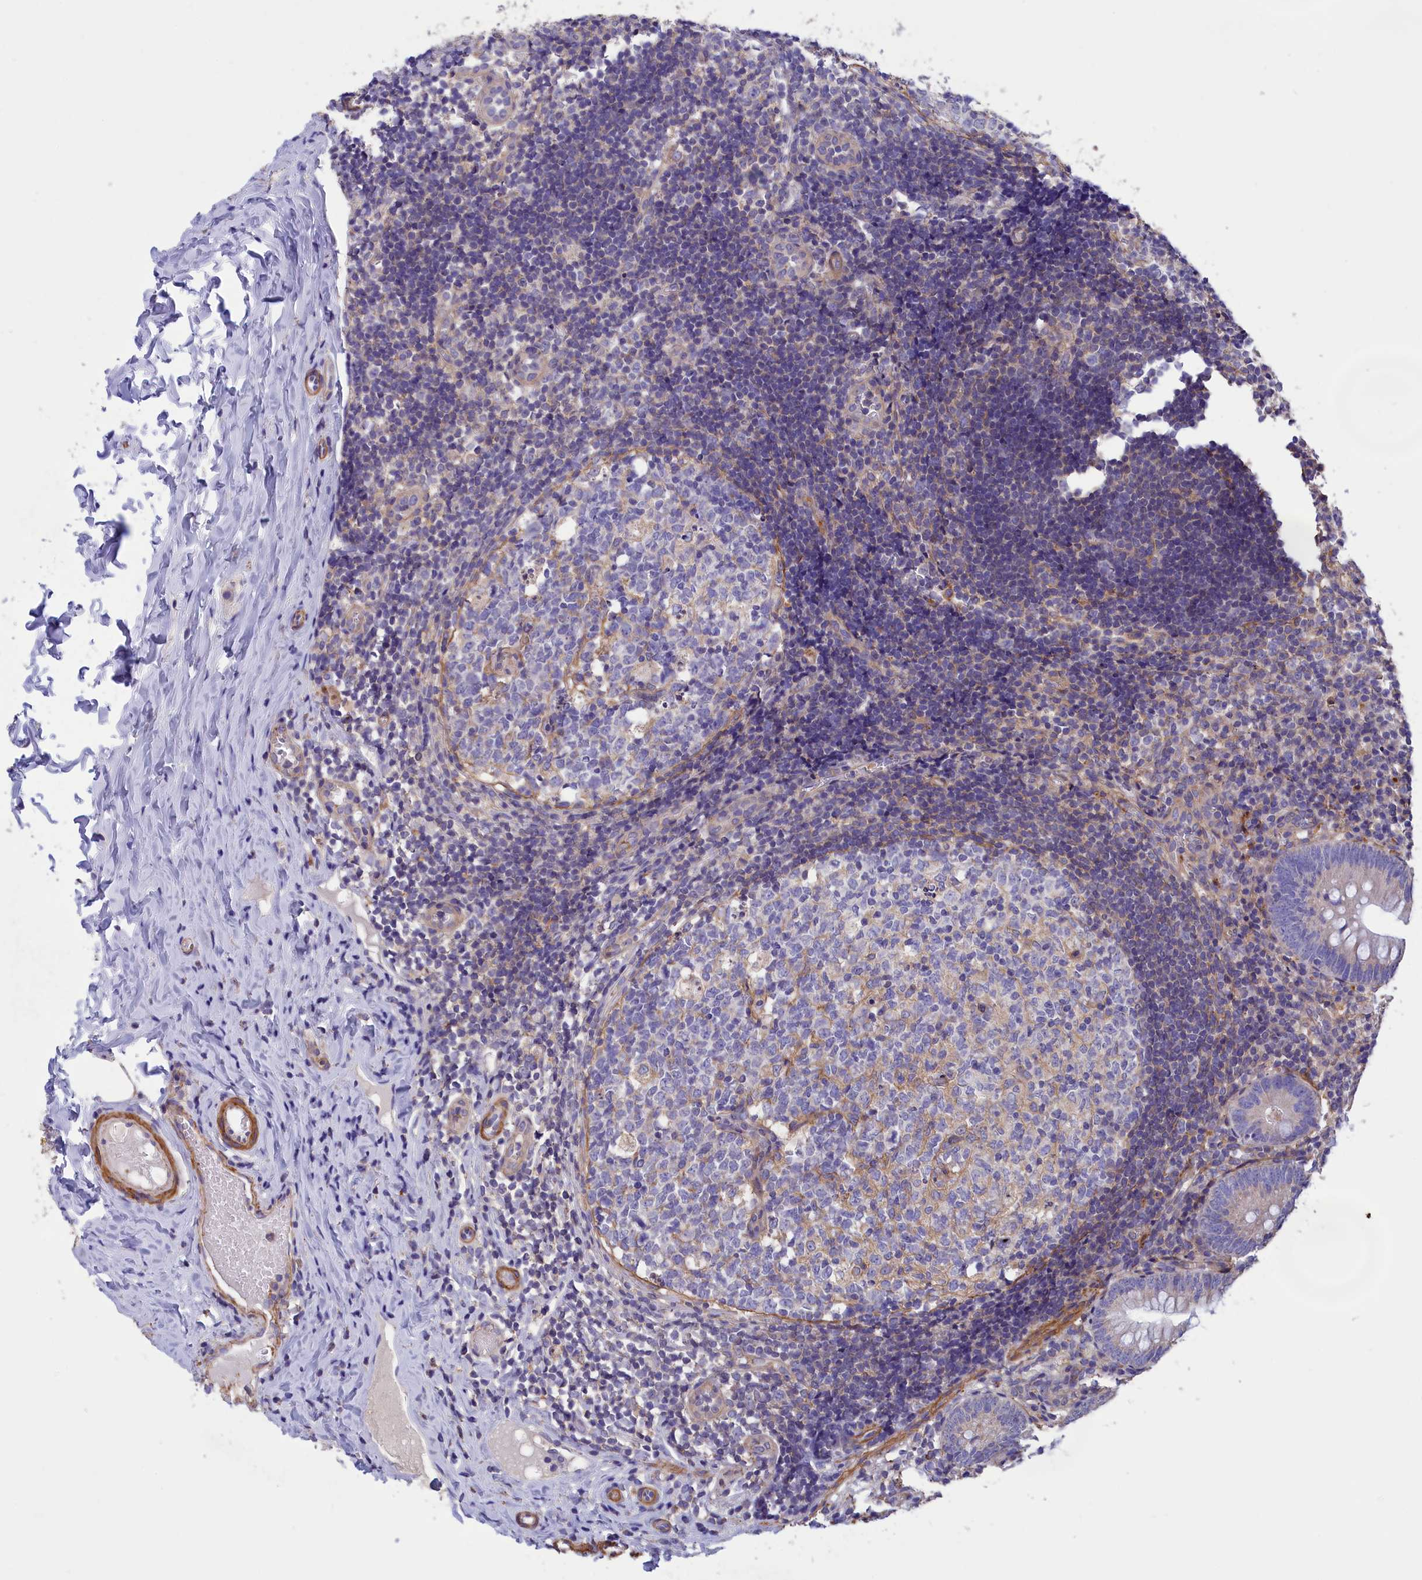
{"staining": {"intensity": "negative", "quantity": "none", "location": "none"}, "tissue": "appendix", "cell_type": "Glandular cells", "image_type": "normal", "snomed": [{"axis": "morphology", "description": "Normal tissue, NOS"}, {"axis": "topography", "description": "Appendix"}], "caption": "High power microscopy photomicrograph of an IHC image of benign appendix, revealing no significant staining in glandular cells.", "gene": "AMDHD2", "patient": {"sex": "male", "age": 8}}